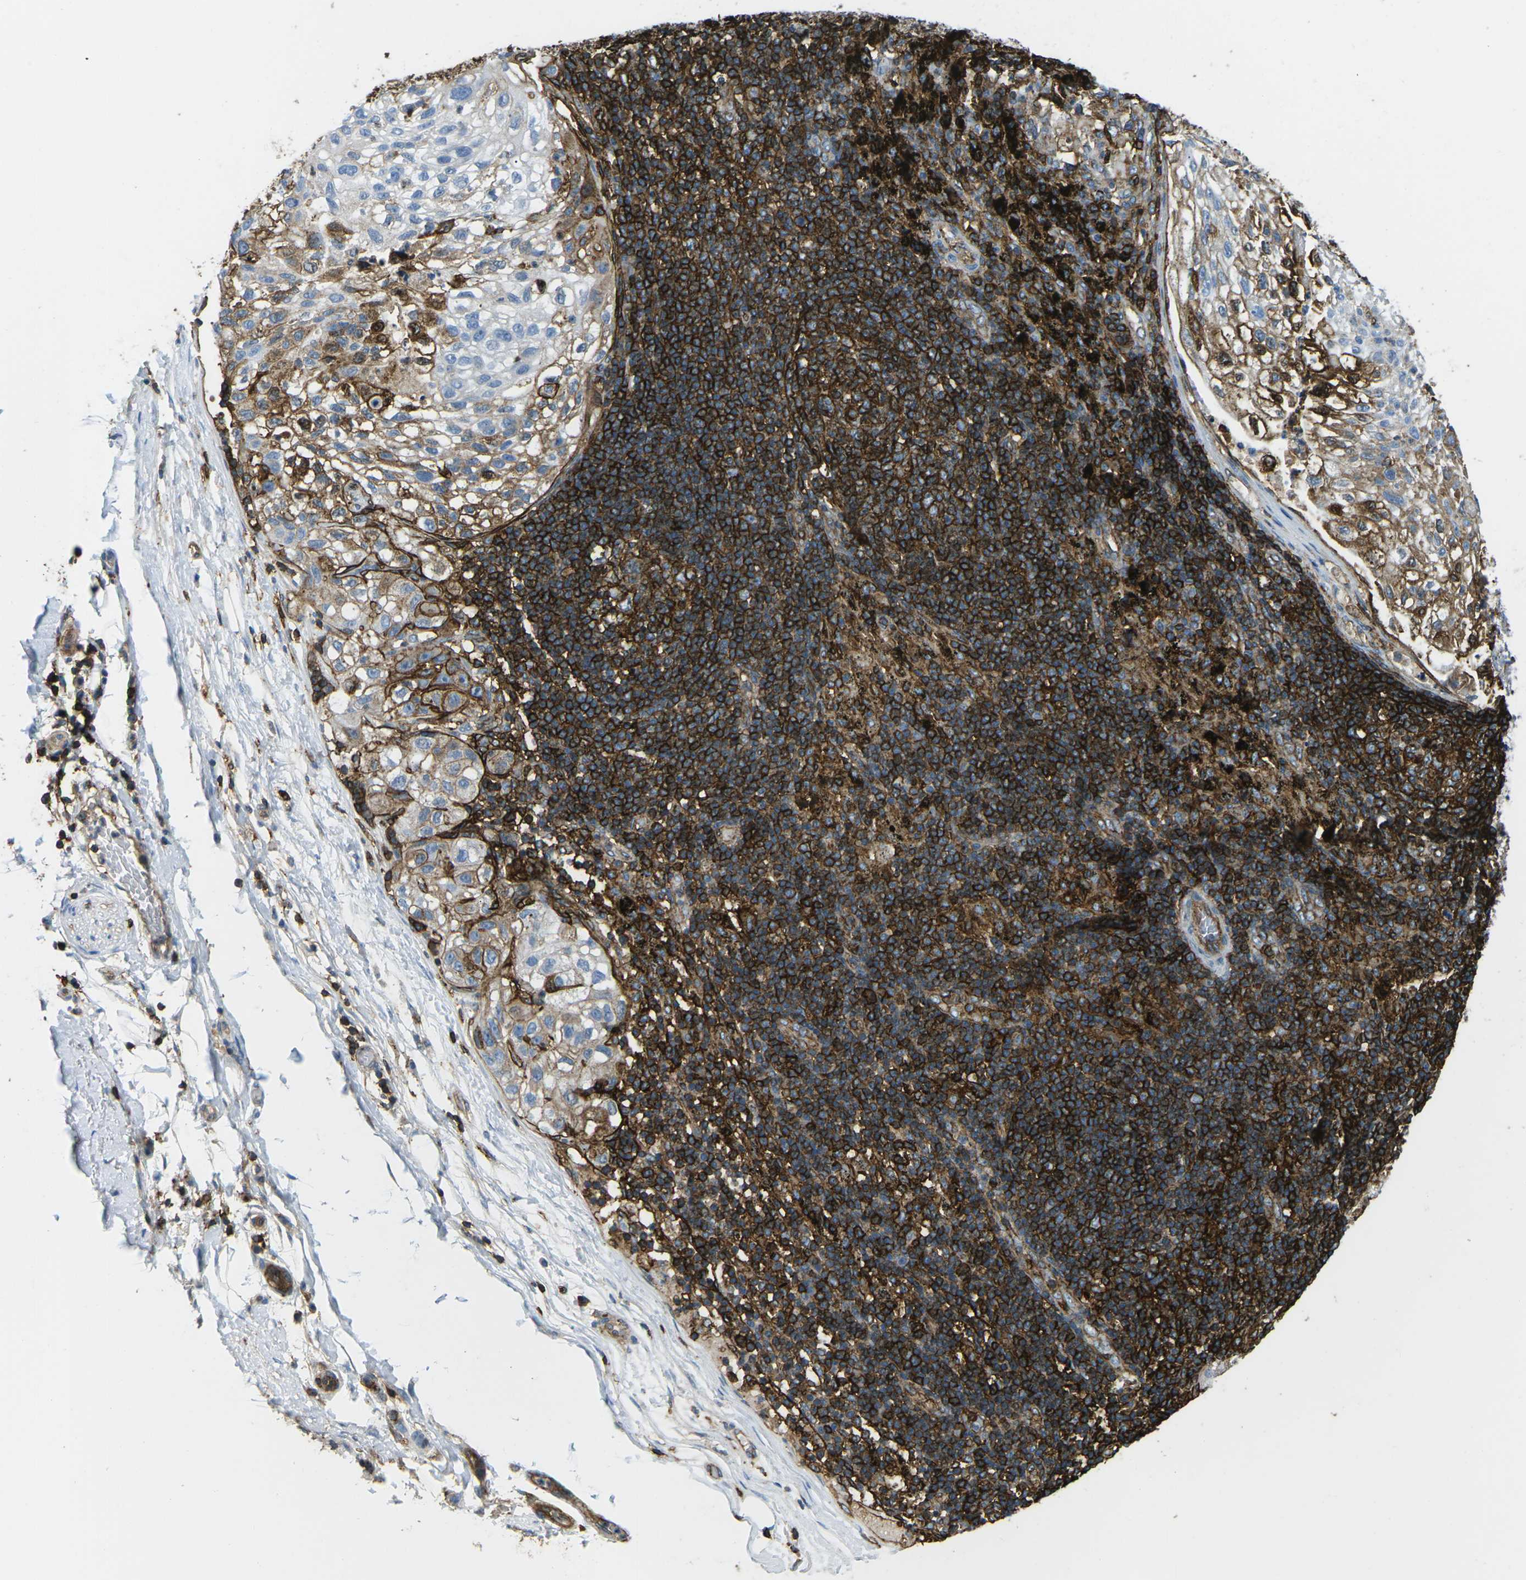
{"staining": {"intensity": "moderate", "quantity": "25%-75%", "location": "cytoplasmic/membranous"}, "tissue": "lung cancer", "cell_type": "Tumor cells", "image_type": "cancer", "snomed": [{"axis": "morphology", "description": "Inflammation, NOS"}, {"axis": "morphology", "description": "Squamous cell carcinoma, NOS"}, {"axis": "topography", "description": "Lymph node"}, {"axis": "topography", "description": "Soft tissue"}, {"axis": "topography", "description": "Lung"}], "caption": "The immunohistochemical stain shows moderate cytoplasmic/membranous positivity in tumor cells of squamous cell carcinoma (lung) tissue.", "gene": "HLA-B", "patient": {"sex": "male", "age": 66}}